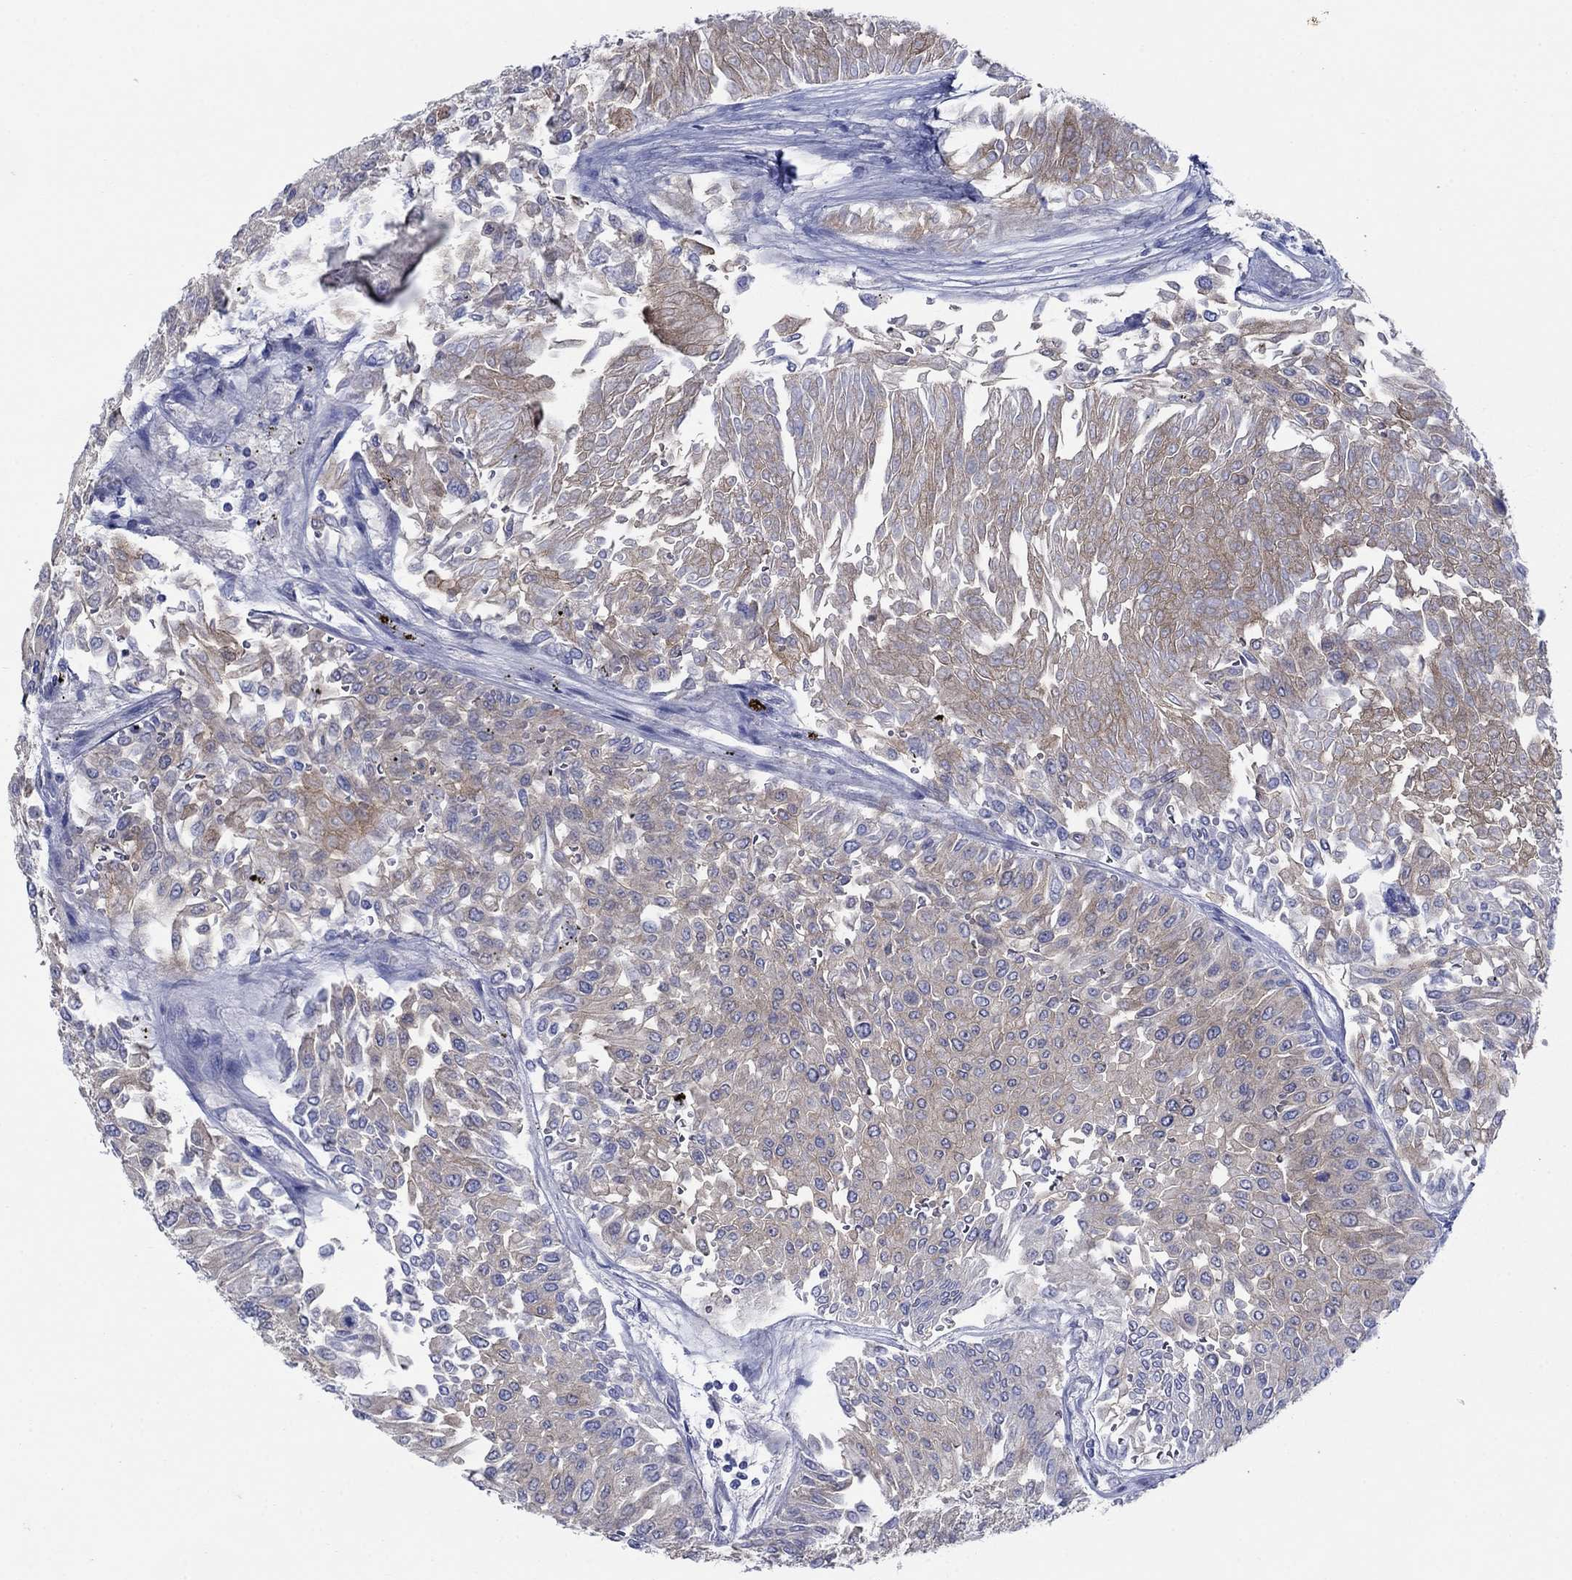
{"staining": {"intensity": "weak", "quantity": "25%-75%", "location": "cytoplasmic/membranous"}, "tissue": "urothelial cancer", "cell_type": "Tumor cells", "image_type": "cancer", "snomed": [{"axis": "morphology", "description": "Urothelial carcinoma, Low grade"}, {"axis": "topography", "description": "Urinary bladder"}], "caption": "The micrograph displays staining of urothelial carcinoma (low-grade), revealing weak cytoplasmic/membranous protein expression (brown color) within tumor cells.", "gene": "TRIM16", "patient": {"sex": "male", "age": 67}}